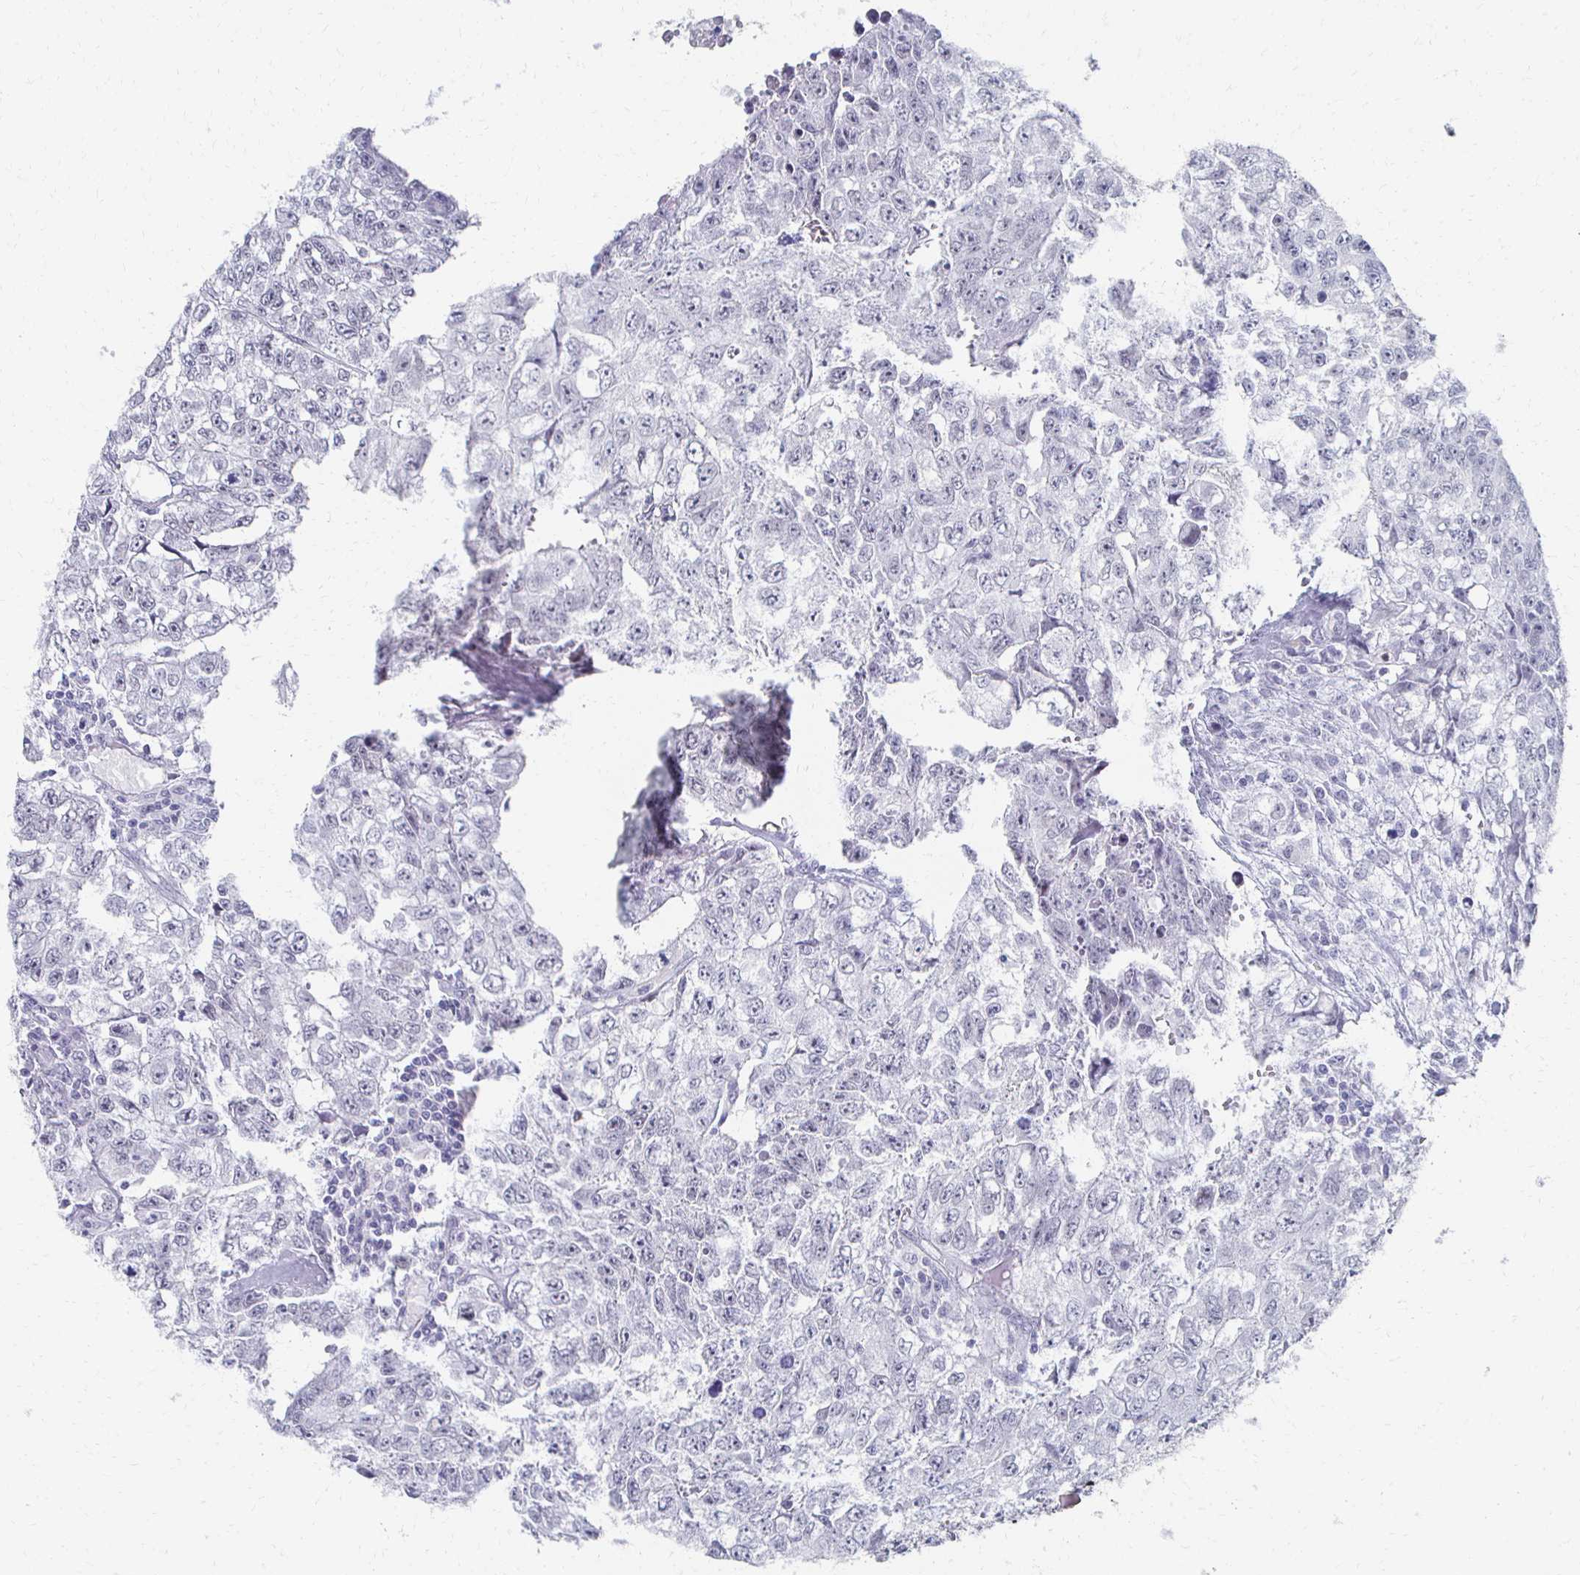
{"staining": {"intensity": "negative", "quantity": "none", "location": "none"}, "tissue": "testis cancer", "cell_type": "Tumor cells", "image_type": "cancer", "snomed": [{"axis": "morphology", "description": "Carcinoma, Embryonal, NOS"}, {"axis": "morphology", "description": "Teratoma, malignant, NOS"}, {"axis": "topography", "description": "Testis"}], "caption": "An image of testis embryonal carcinoma stained for a protein shows no brown staining in tumor cells.", "gene": "CXCR2", "patient": {"sex": "male", "age": 24}}